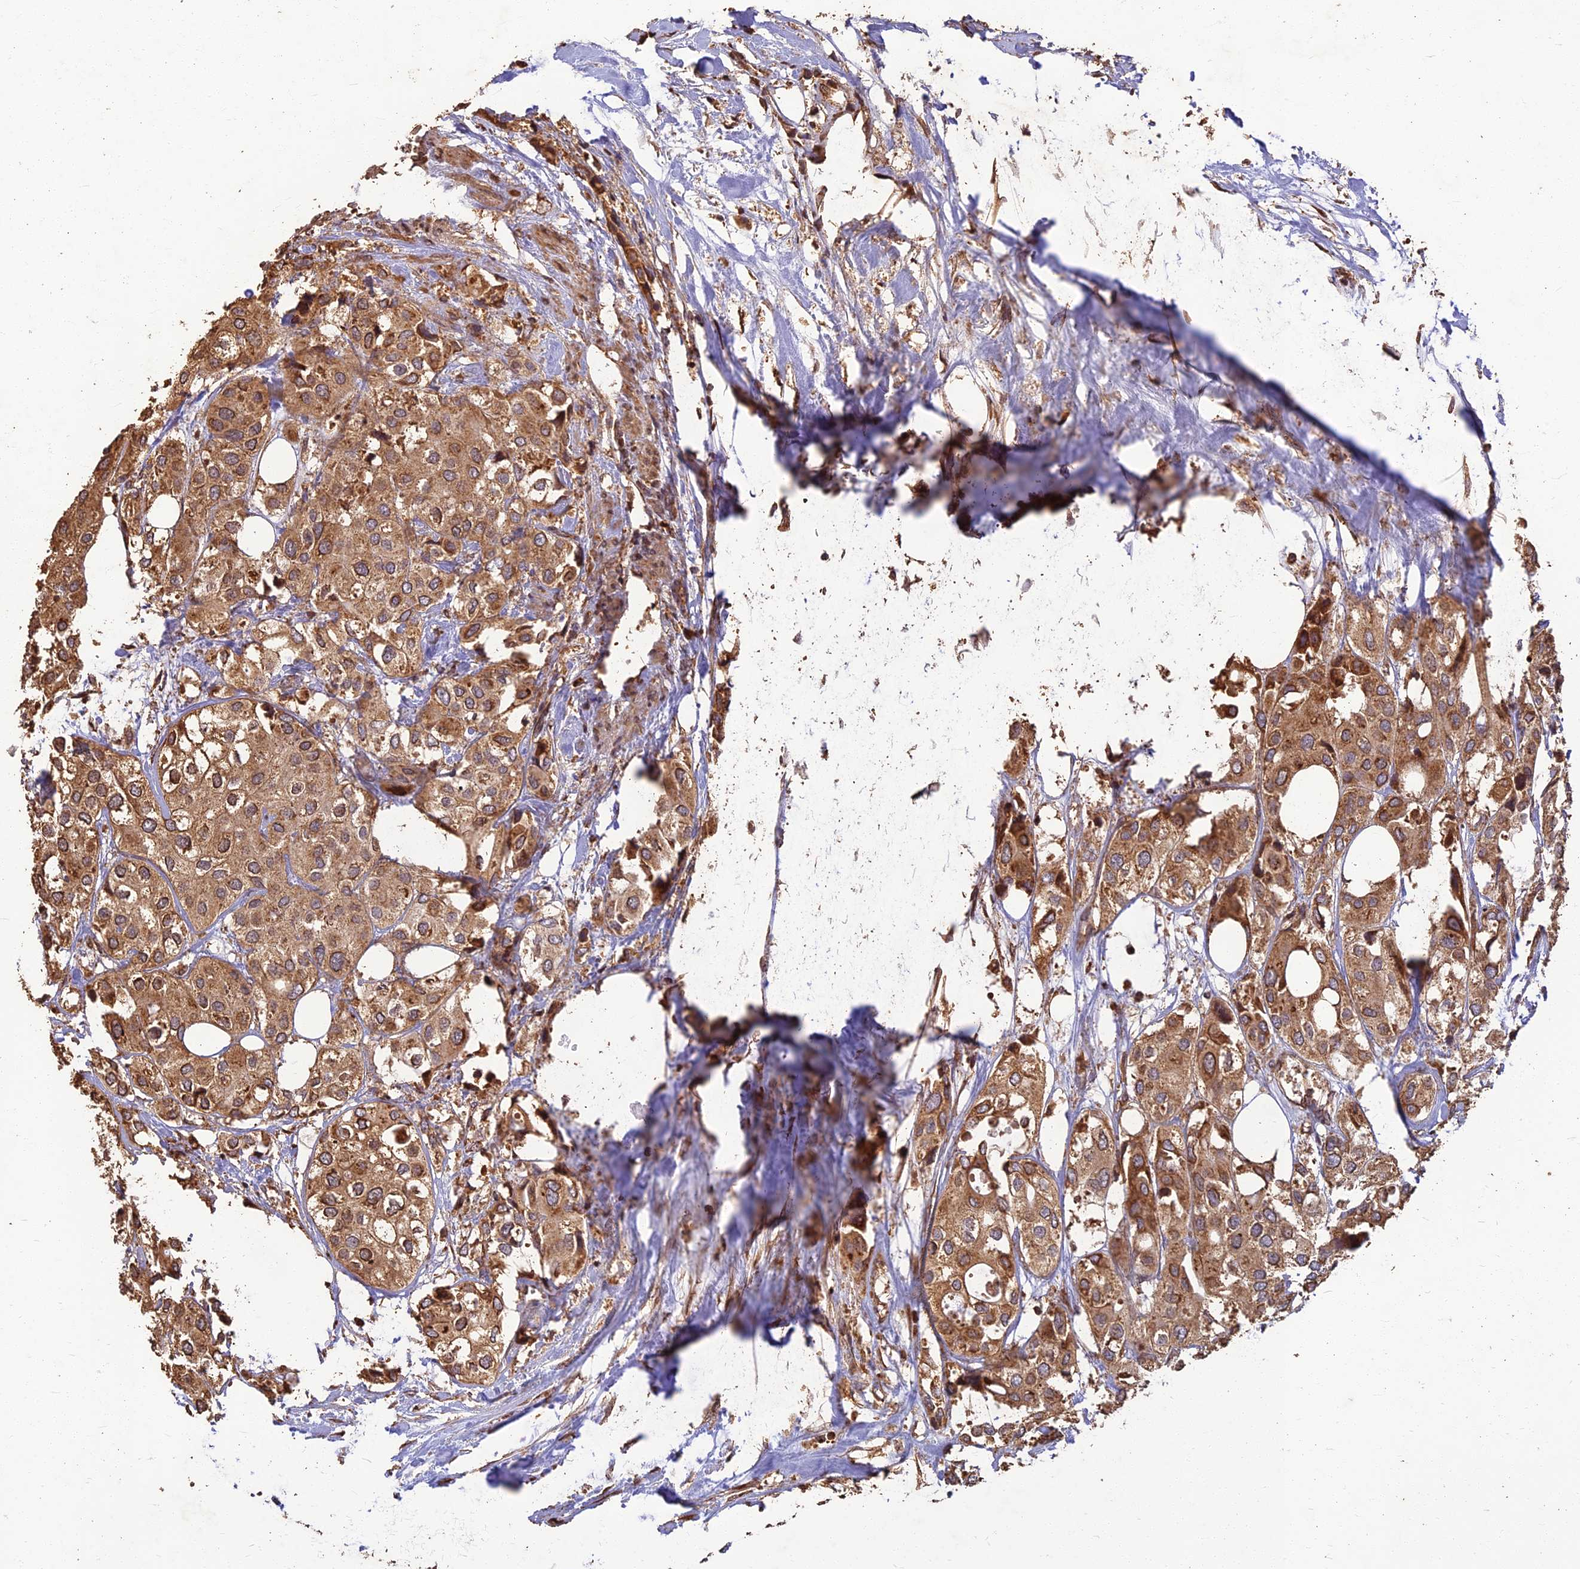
{"staining": {"intensity": "moderate", "quantity": ">75%", "location": "cytoplasmic/membranous"}, "tissue": "urothelial cancer", "cell_type": "Tumor cells", "image_type": "cancer", "snomed": [{"axis": "morphology", "description": "Urothelial carcinoma, High grade"}, {"axis": "topography", "description": "Urinary bladder"}], "caption": "A photomicrograph of human high-grade urothelial carcinoma stained for a protein displays moderate cytoplasmic/membranous brown staining in tumor cells.", "gene": "CORO1C", "patient": {"sex": "male", "age": 64}}